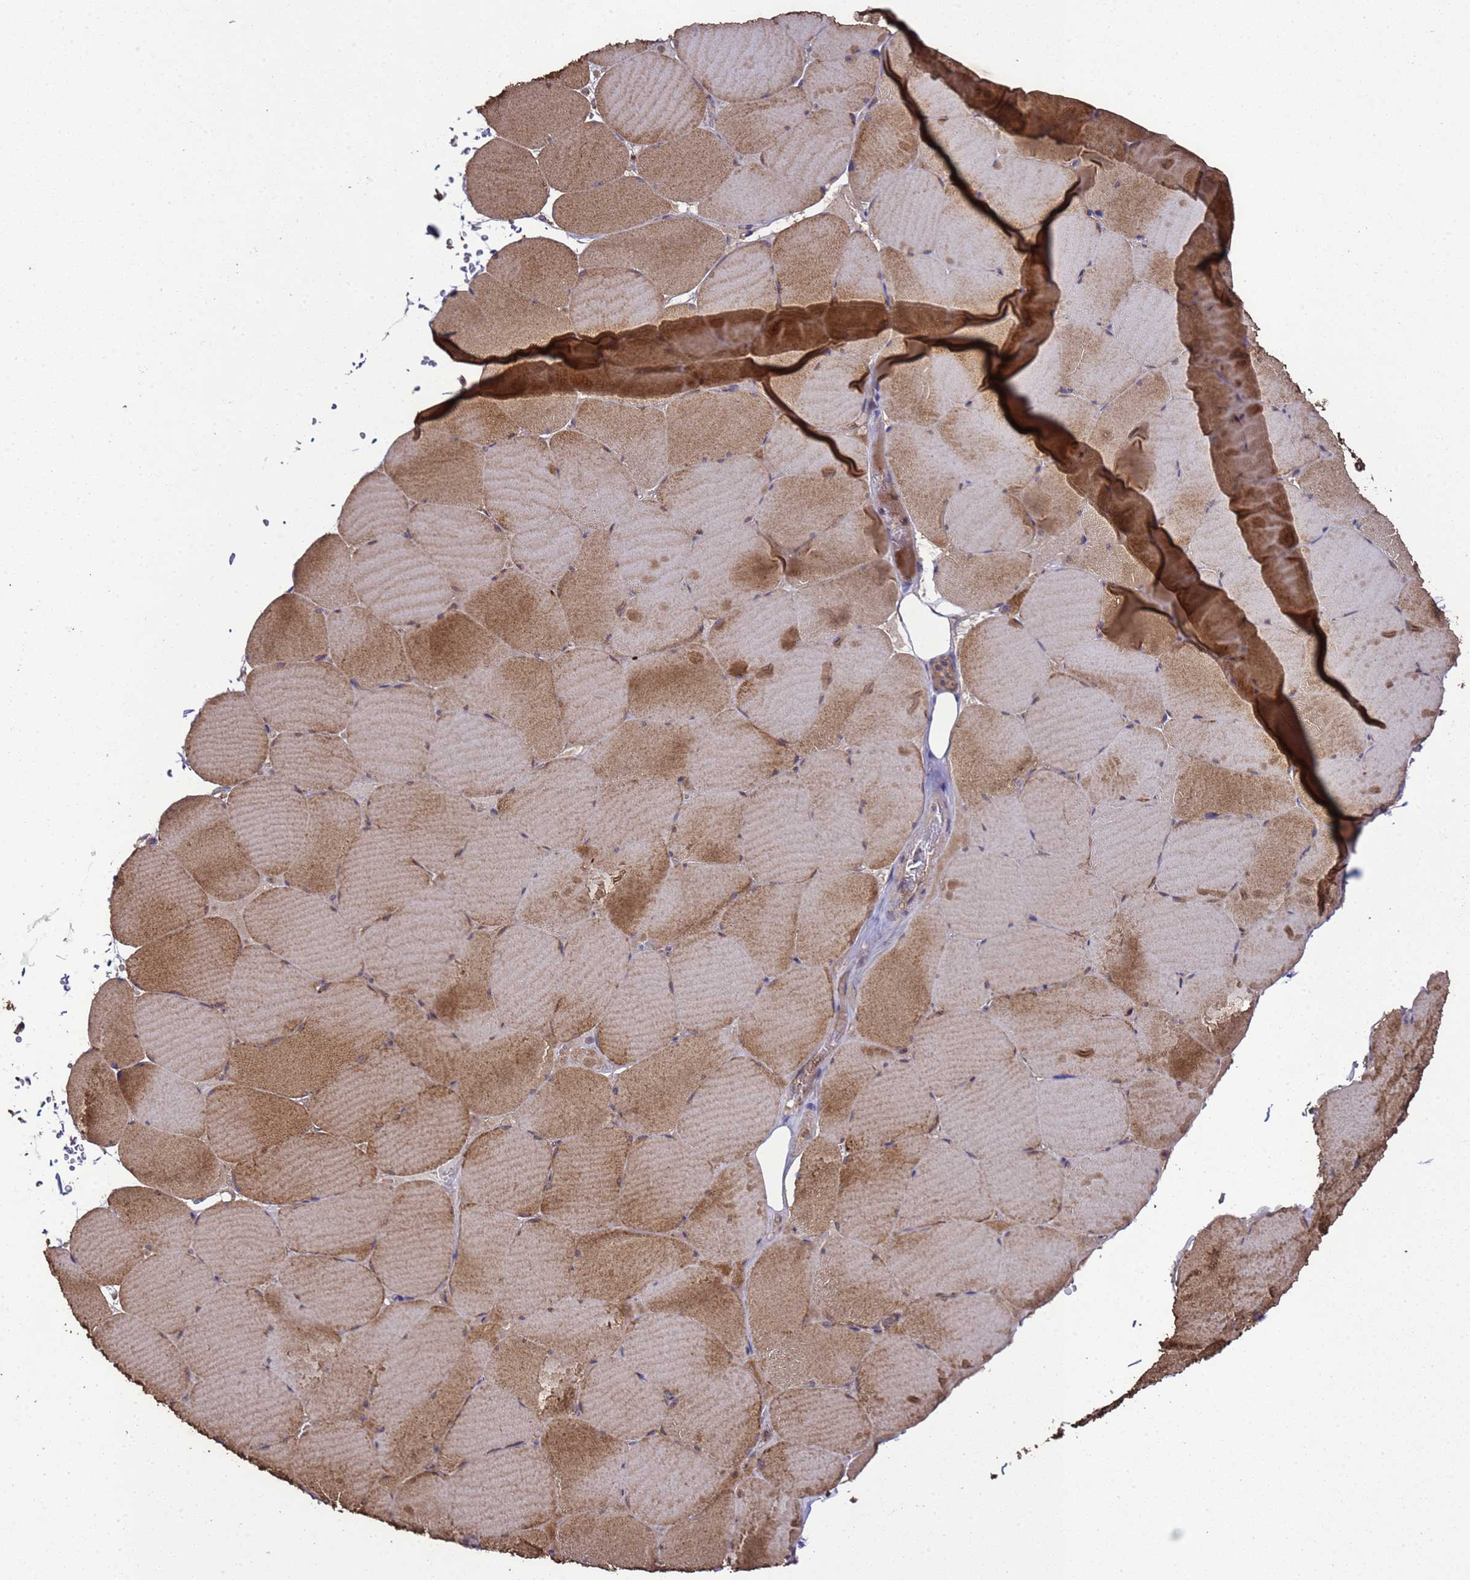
{"staining": {"intensity": "strong", "quantity": ">75%", "location": "cytoplasmic/membranous"}, "tissue": "skeletal muscle", "cell_type": "Myocytes", "image_type": "normal", "snomed": [{"axis": "morphology", "description": "Normal tissue, NOS"}, {"axis": "topography", "description": "Skeletal muscle"}, {"axis": "topography", "description": "Head-Neck"}], "caption": "A brown stain highlights strong cytoplasmic/membranous expression of a protein in myocytes of benign human skeletal muscle. (IHC, brightfield microscopy, high magnification).", "gene": "HSPBAP1", "patient": {"sex": "male", "age": 66}}